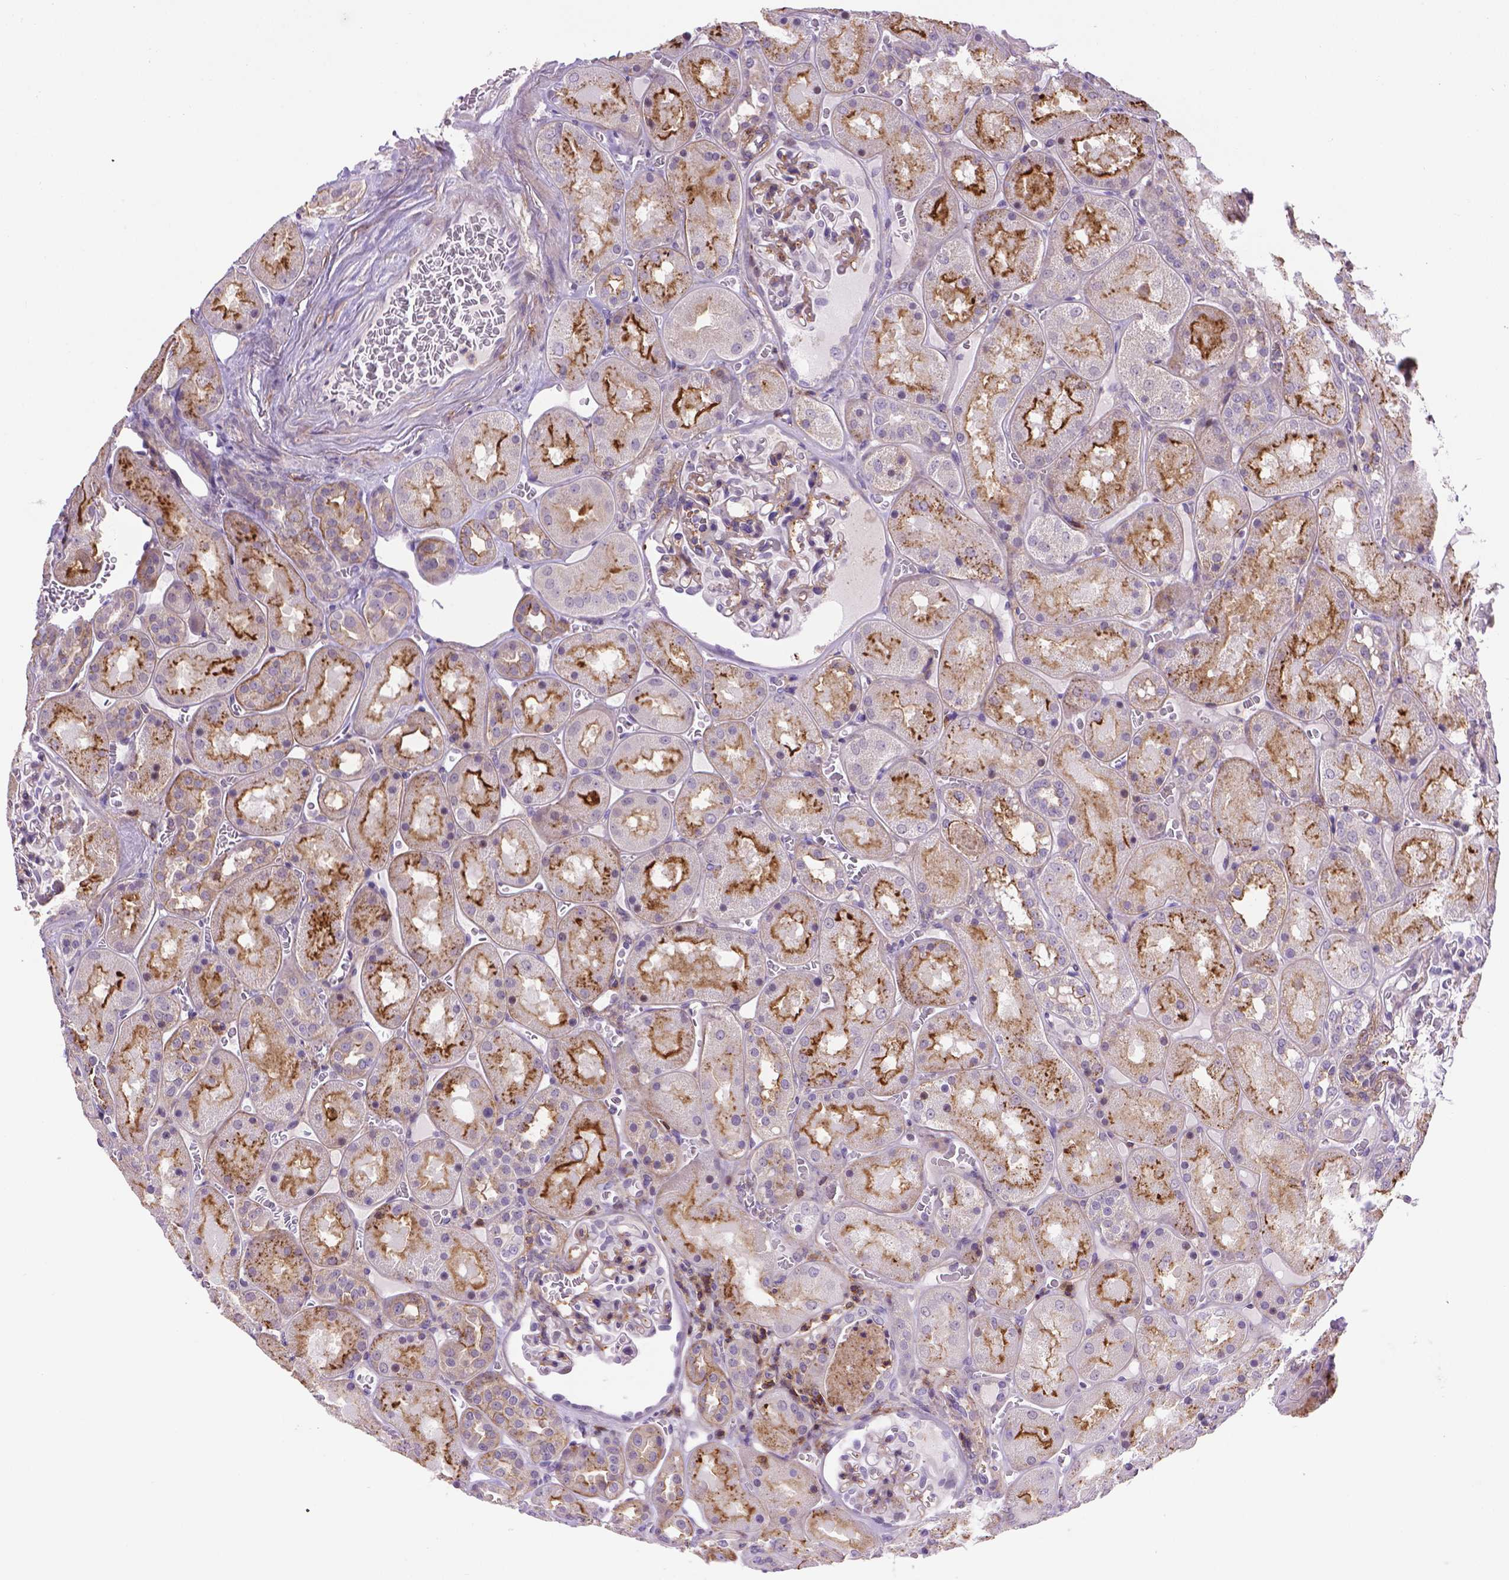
{"staining": {"intensity": "weak", "quantity": "25%-75%", "location": "cytoplasmic/membranous"}, "tissue": "kidney", "cell_type": "Cells in glomeruli", "image_type": "normal", "snomed": [{"axis": "morphology", "description": "Normal tissue, NOS"}, {"axis": "topography", "description": "Kidney"}], "caption": "This image demonstrates immunohistochemistry staining of normal human kidney, with low weak cytoplasmic/membranous staining in approximately 25%-75% of cells in glomeruli.", "gene": "ACAD10", "patient": {"sex": "male", "age": 73}}